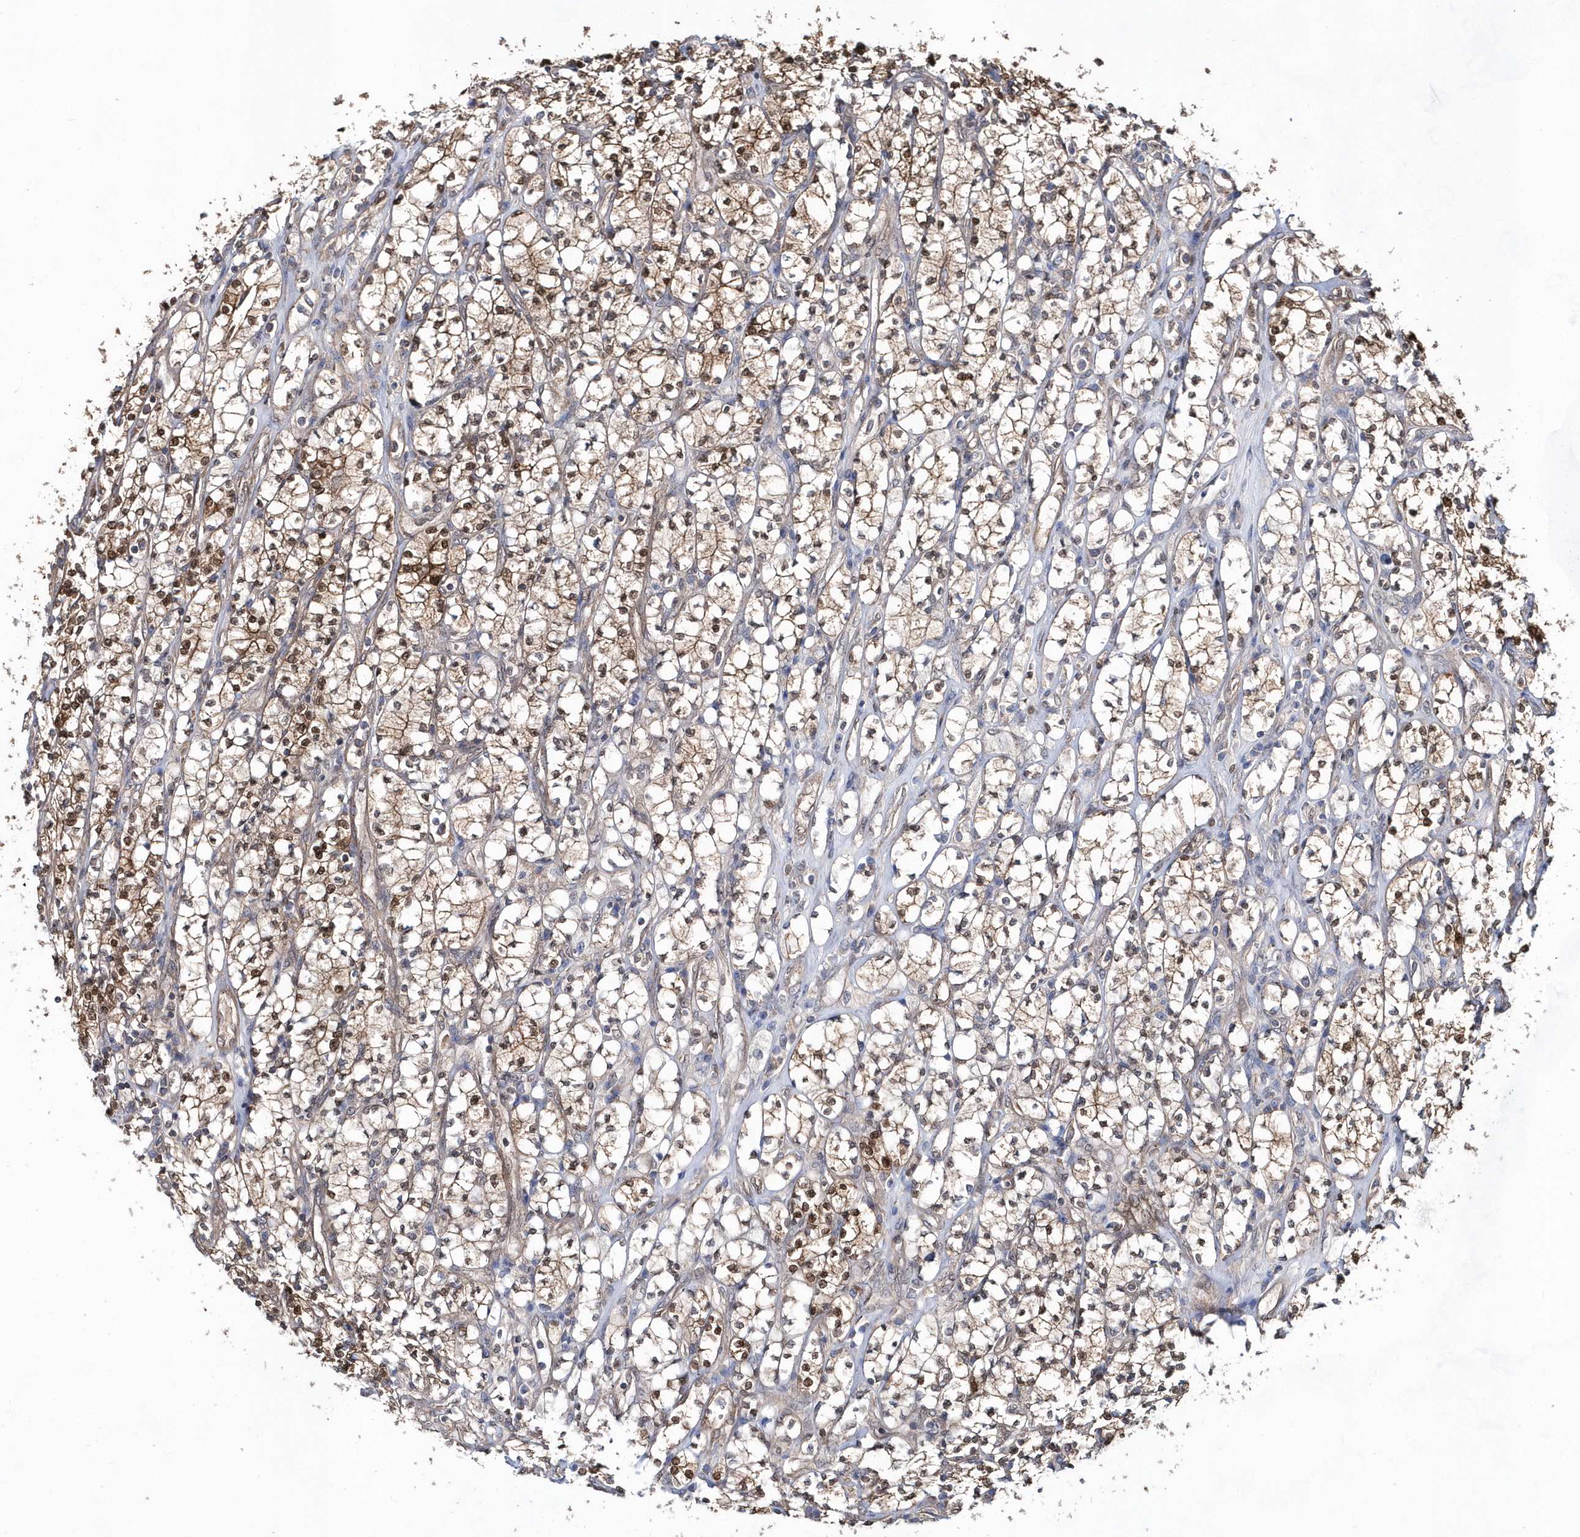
{"staining": {"intensity": "strong", "quantity": ">75%", "location": "cytoplasmic/membranous,nuclear"}, "tissue": "renal cancer", "cell_type": "Tumor cells", "image_type": "cancer", "snomed": [{"axis": "morphology", "description": "Adenocarcinoma, NOS"}, {"axis": "topography", "description": "Kidney"}], "caption": "The micrograph shows a brown stain indicating the presence of a protein in the cytoplasmic/membranous and nuclear of tumor cells in adenocarcinoma (renal).", "gene": "BDH2", "patient": {"sex": "male", "age": 77}}